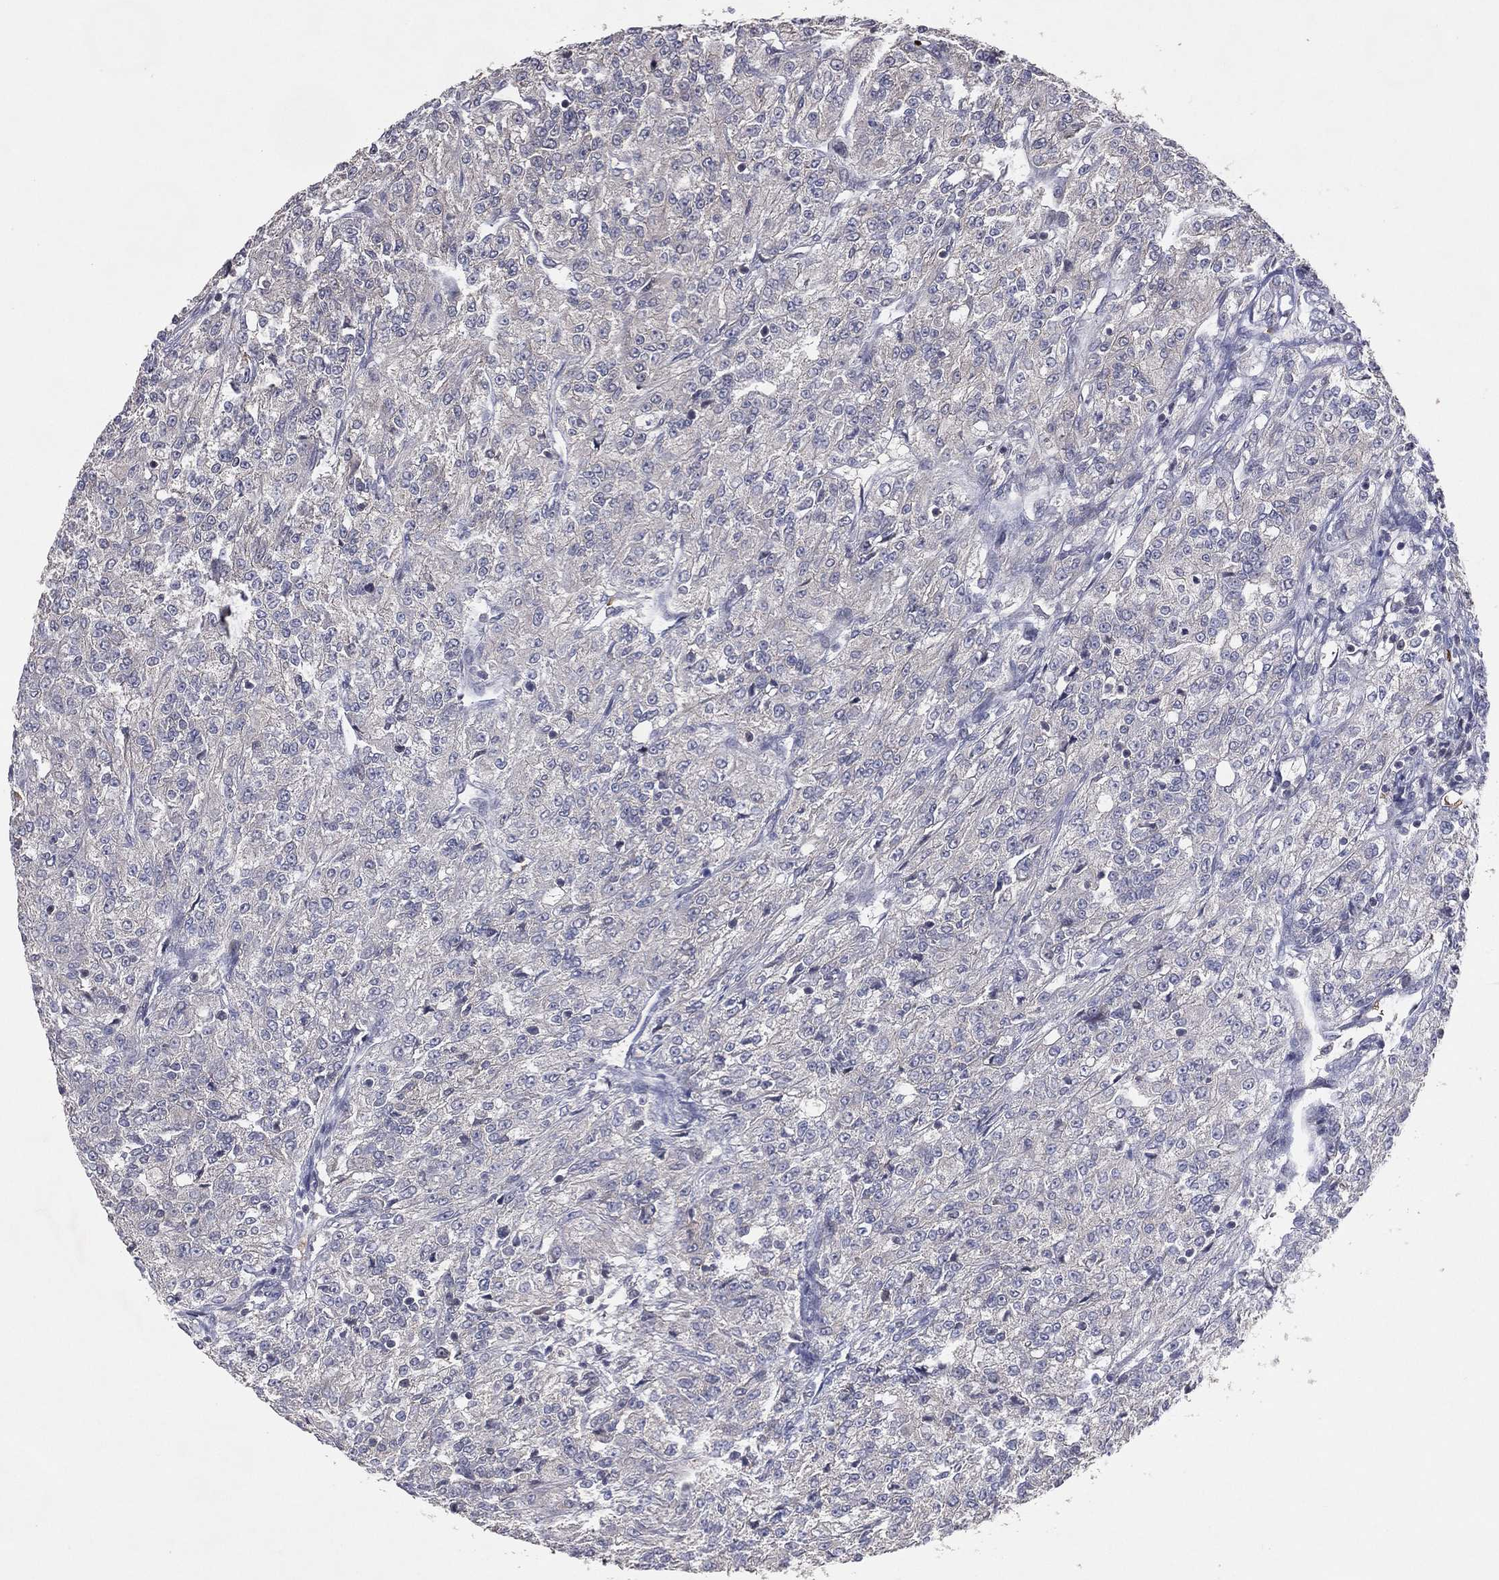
{"staining": {"intensity": "negative", "quantity": "none", "location": "none"}, "tissue": "renal cancer", "cell_type": "Tumor cells", "image_type": "cancer", "snomed": [{"axis": "morphology", "description": "Adenocarcinoma, NOS"}, {"axis": "topography", "description": "Kidney"}], "caption": "Tumor cells are negative for brown protein staining in adenocarcinoma (renal). (Stains: DAB immunohistochemistry (IHC) with hematoxylin counter stain, Microscopy: brightfield microscopy at high magnification).", "gene": "DNAH7", "patient": {"sex": "female", "age": 63}}